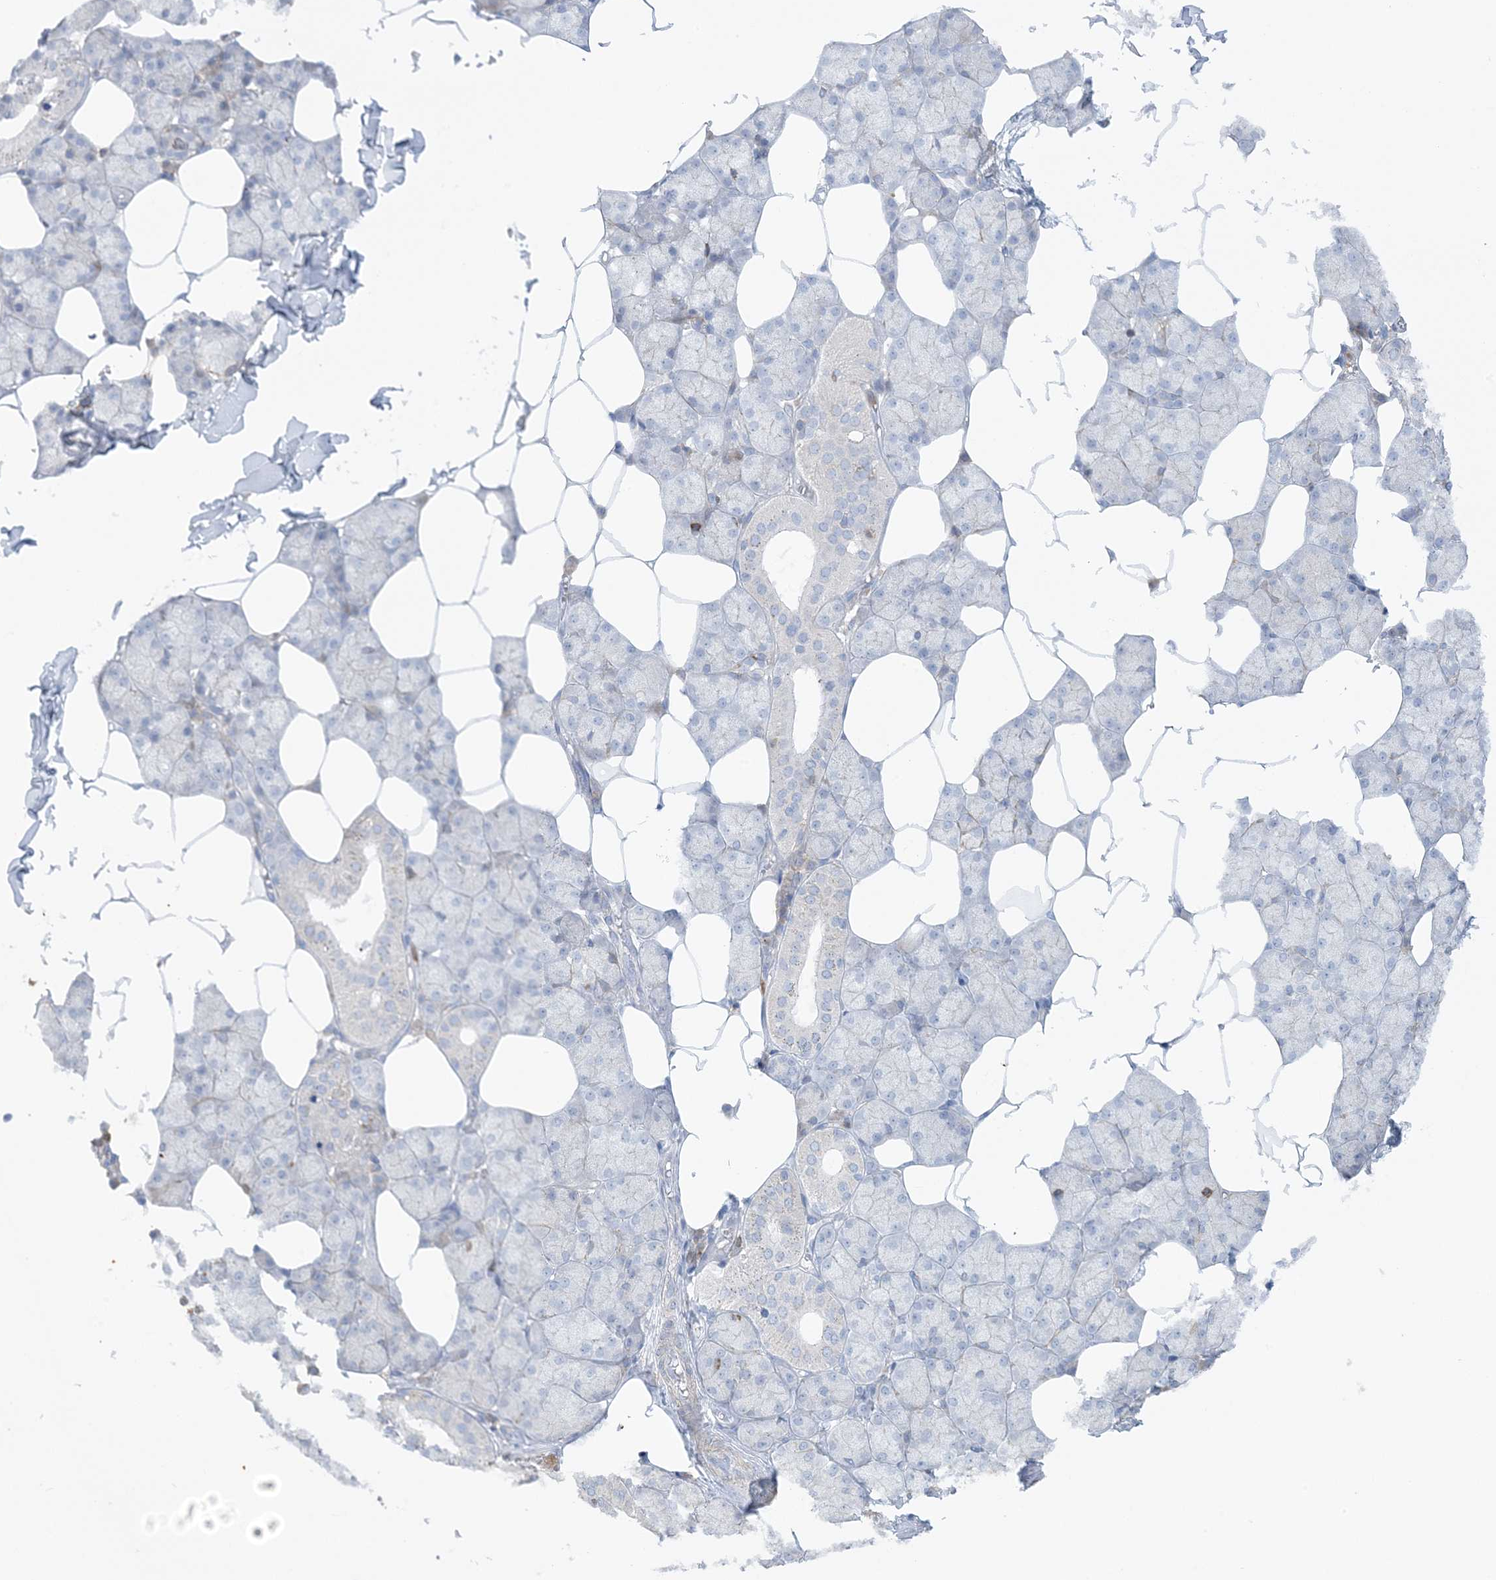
{"staining": {"intensity": "negative", "quantity": "none", "location": "none"}, "tissue": "salivary gland", "cell_type": "Glandular cells", "image_type": "normal", "snomed": [{"axis": "morphology", "description": "Normal tissue, NOS"}, {"axis": "topography", "description": "Salivary gland"}], "caption": "A high-resolution photomicrograph shows immunohistochemistry staining of unremarkable salivary gland, which shows no significant staining in glandular cells.", "gene": "ARHGAP30", "patient": {"sex": "male", "age": 62}}